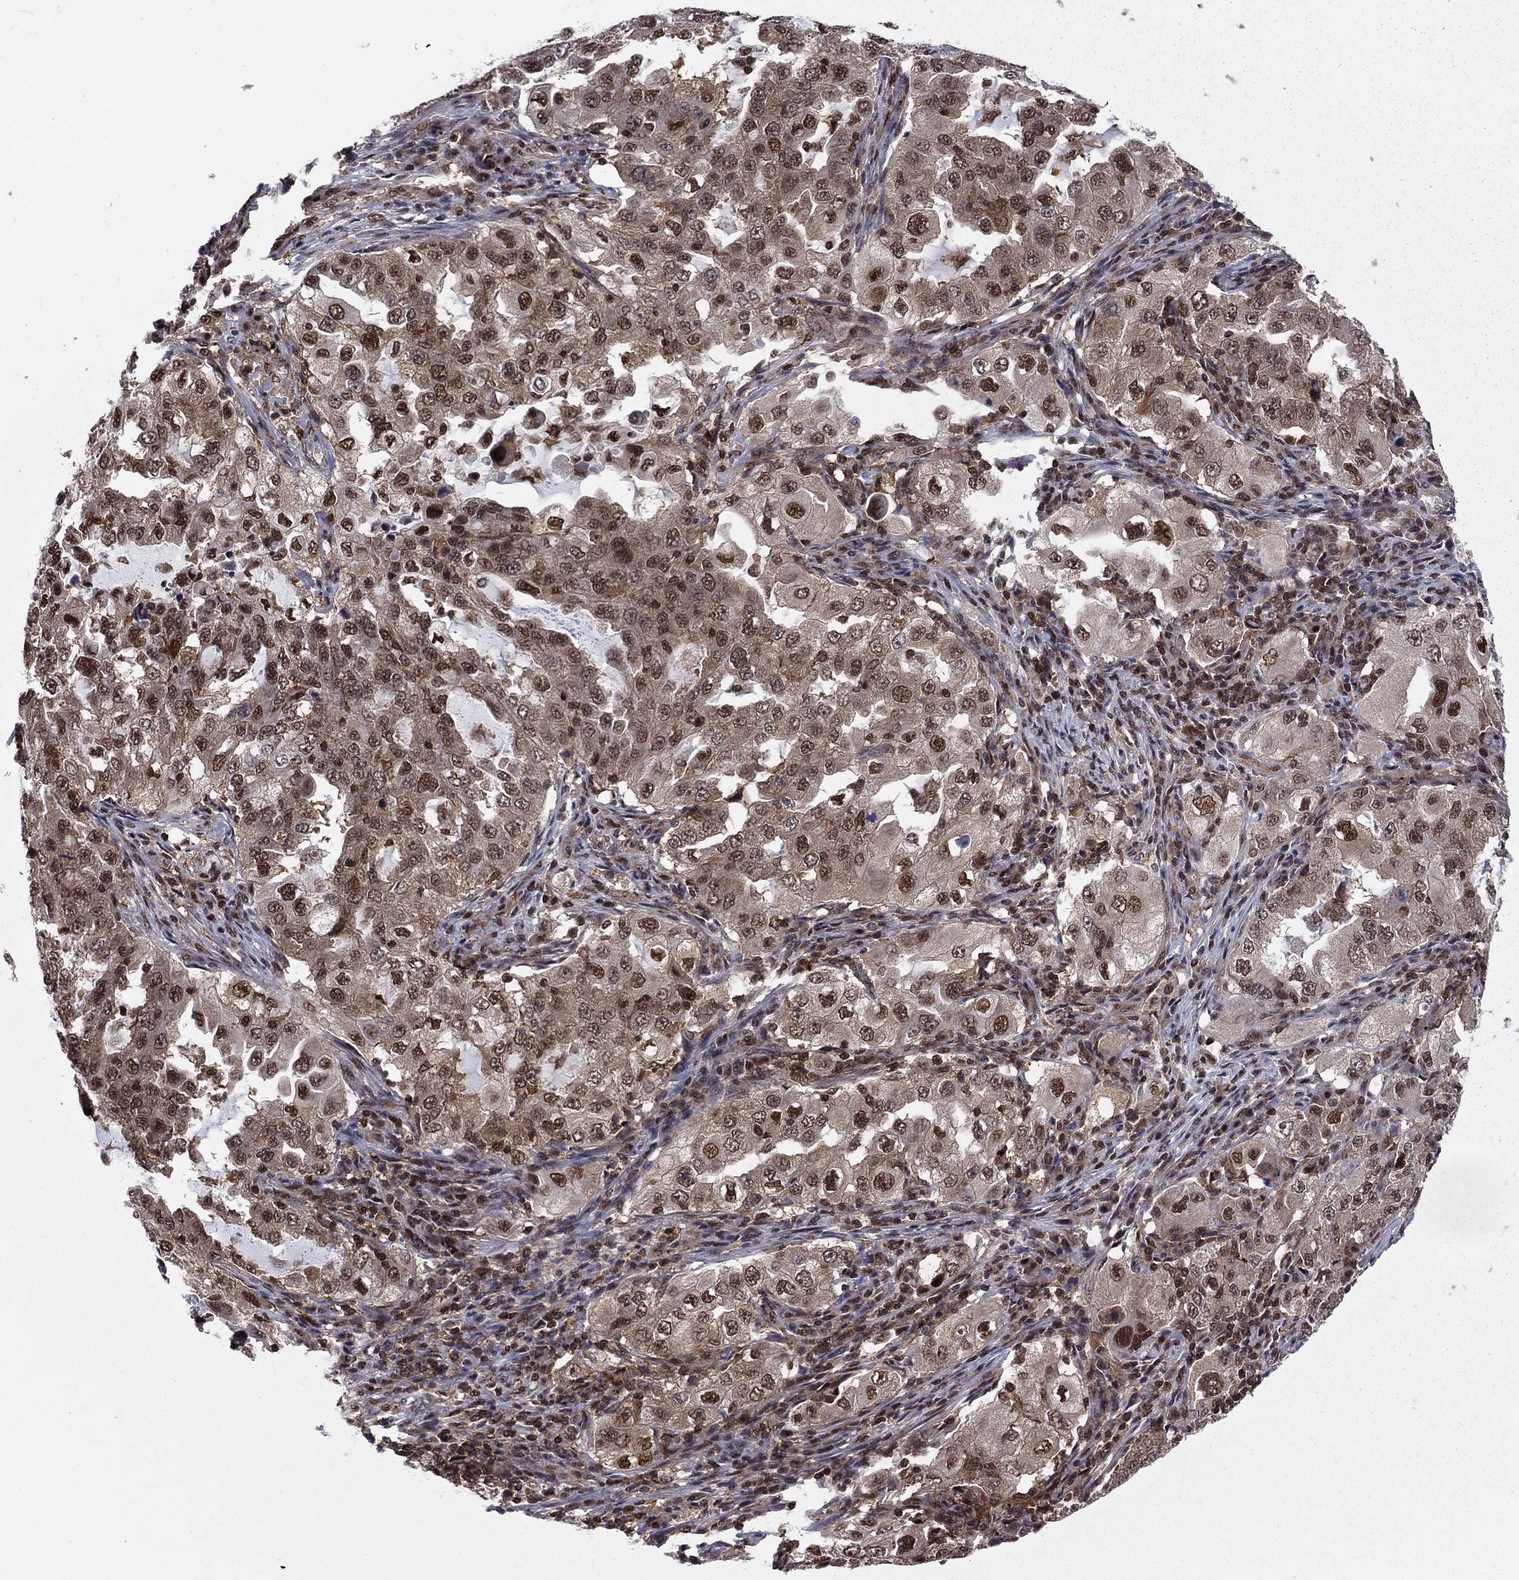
{"staining": {"intensity": "strong", "quantity": ">75%", "location": "nuclear"}, "tissue": "lung cancer", "cell_type": "Tumor cells", "image_type": "cancer", "snomed": [{"axis": "morphology", "description": "Adenocarcinoma, NOS"}, {"axis": "topography", "description": "Lung"}], "caption": "A high-resolution image shows IHC staining of adenocarcinoma (lung), which exhibits strong nuclear staining in approximately >75% of tumor cells.", "gene": "PSMD2", "patient": {"sex": "female", "age": 61}}